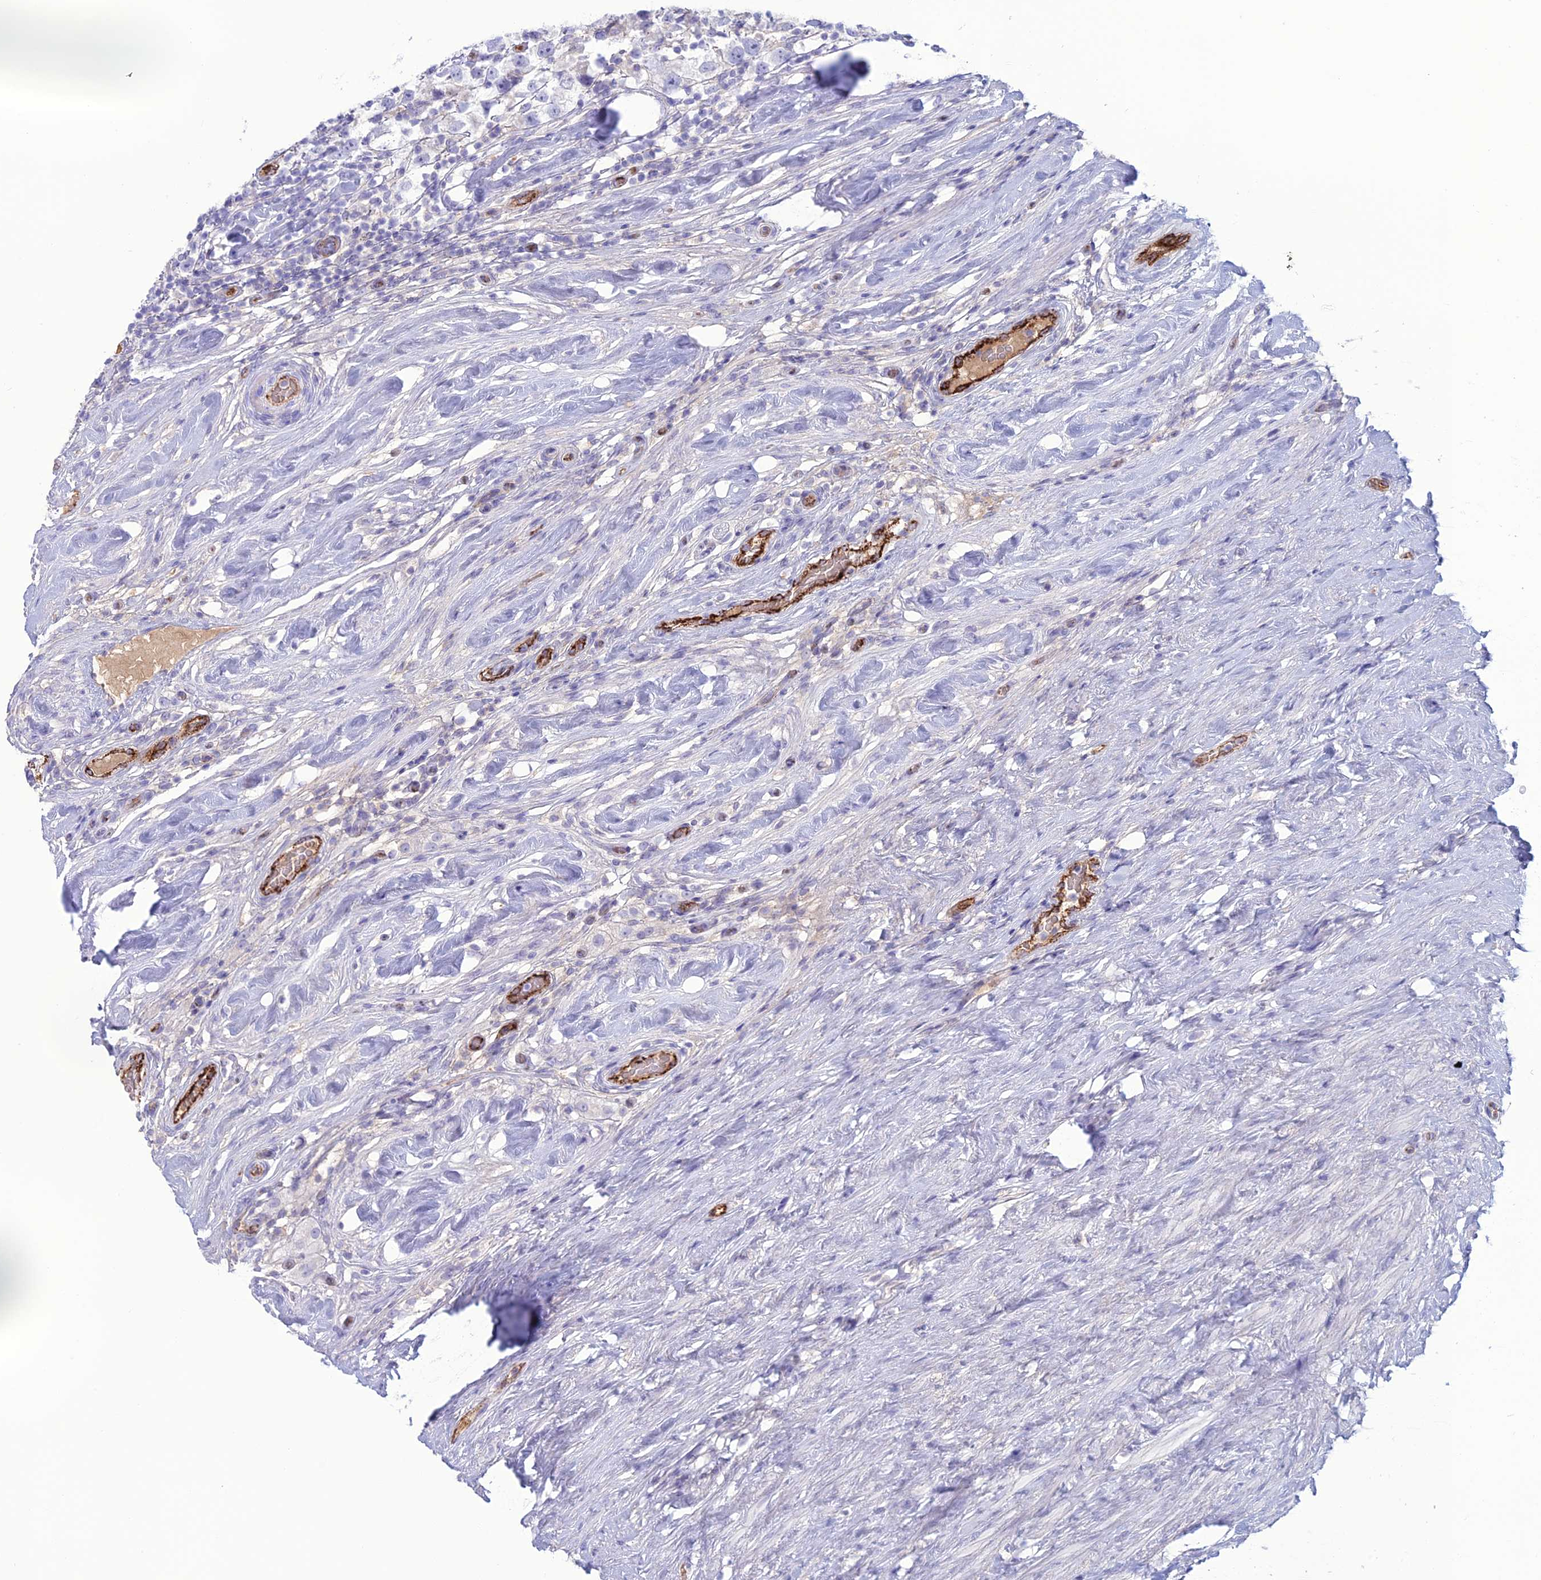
{"staining": {"intensity": "negative", "quantity": "none", "location": "none"}, "tissue": "testis cancer", "cell_type": "Tumor cells", "image_type": "cancer", "snomed": [{"axis": "morphology", "description": "Seminoma, NOS"}, {"axis": "topography", "description": "Testis"}], "caption": "Human seminoma (testis) stained for a protein using immunohistochemistry (IHC) reveals no positivity in tumor cells.", "gene": "CDC42EP5", "patient": {"sex": "male", "age": 46}}